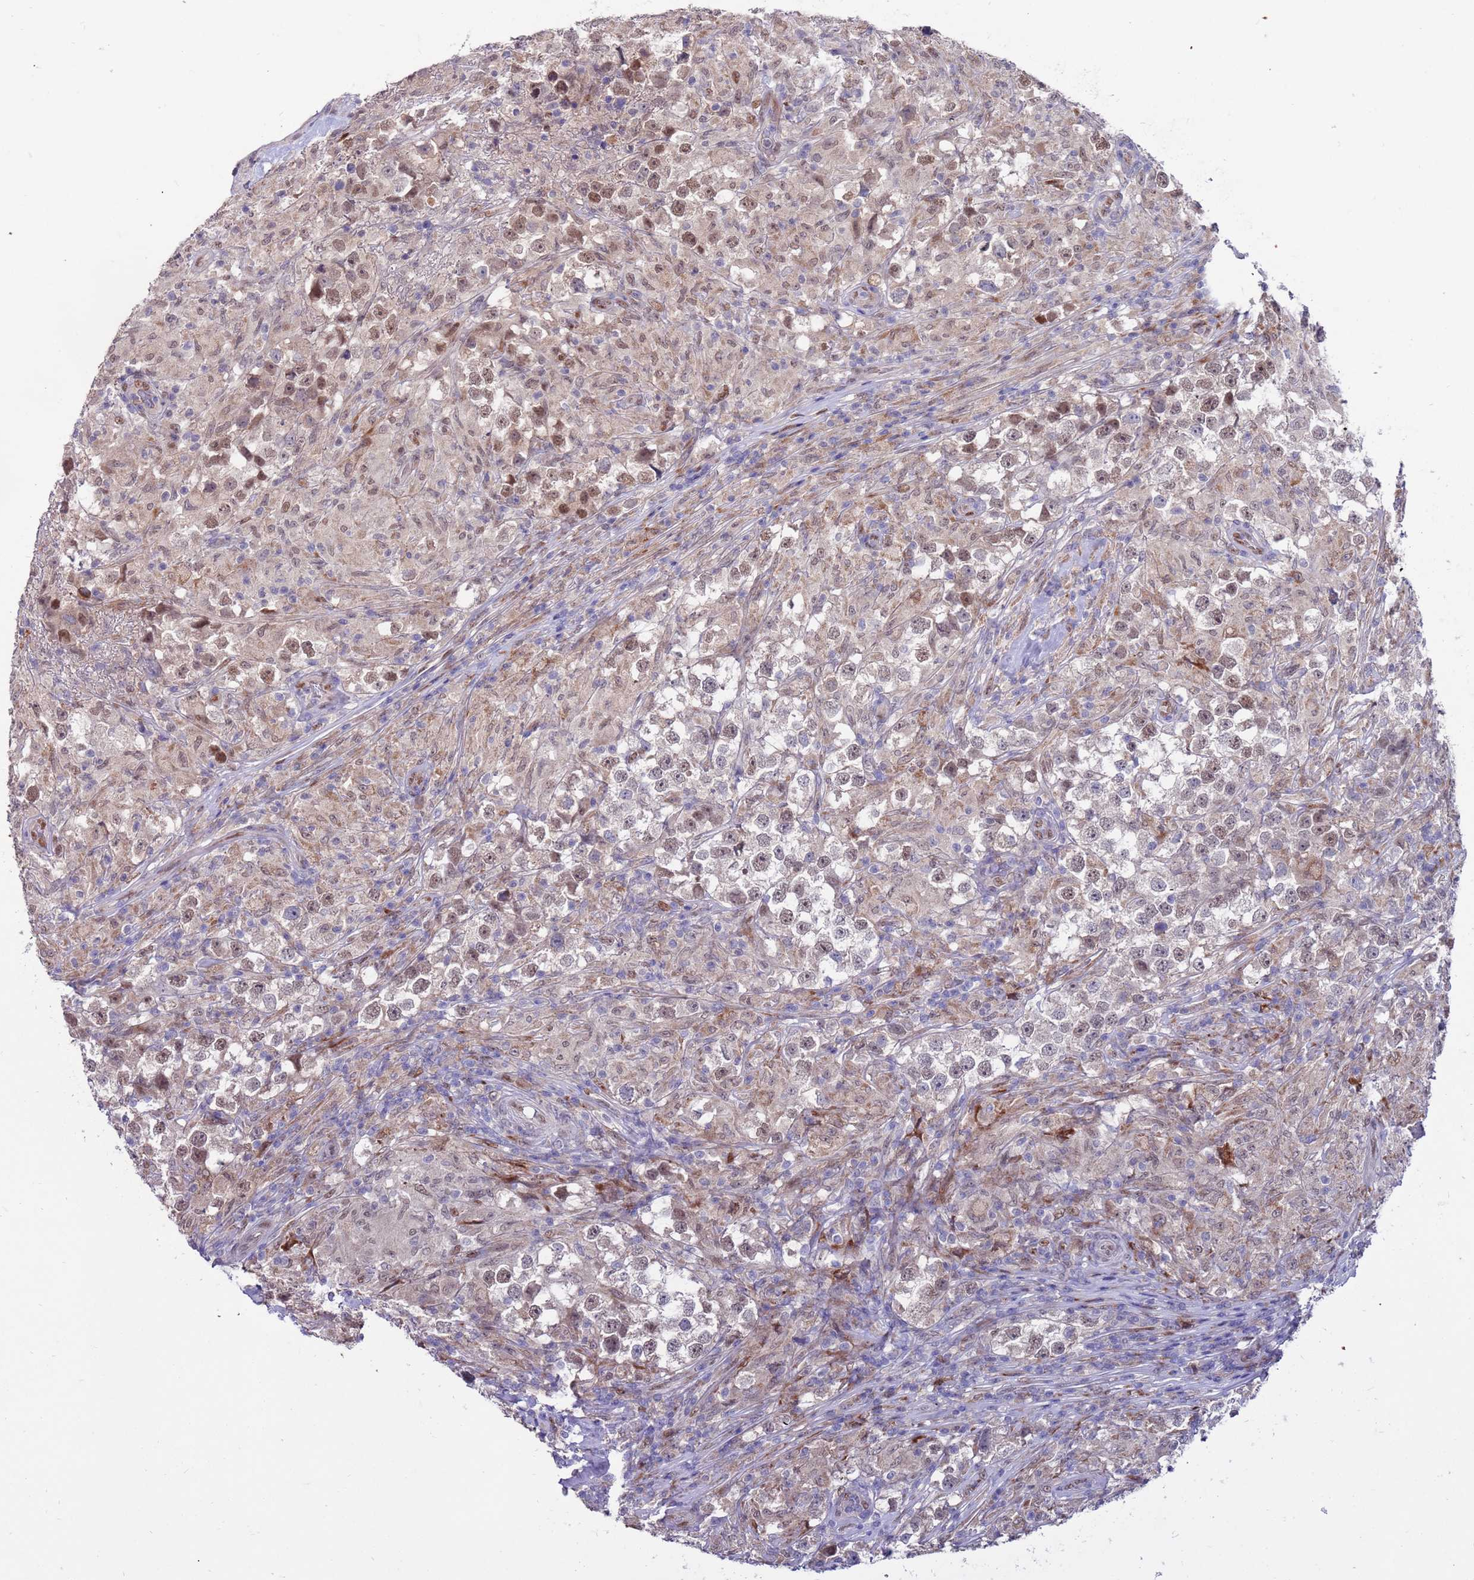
{"staining": {"intensity": "weak", "quantity": "25%-75%", "location": "nuclear"}, "tissue": "testis cancer", "cell_type": "Tumor cells", "image_type": "cancer", "snomed": [{"axis": "morphology", "description": "Seminoma, NOS"}, {"axis": "topography", "description": "Testis"}], "caption": "A photomicrograph showing weak nuclear expression in about 25%-75% of tumor cells in seminoma (testis), as visualized by brown immunohistochemical staining.", "gene": "FBXO27", "patient": {"sex": "male", "age": 46}}